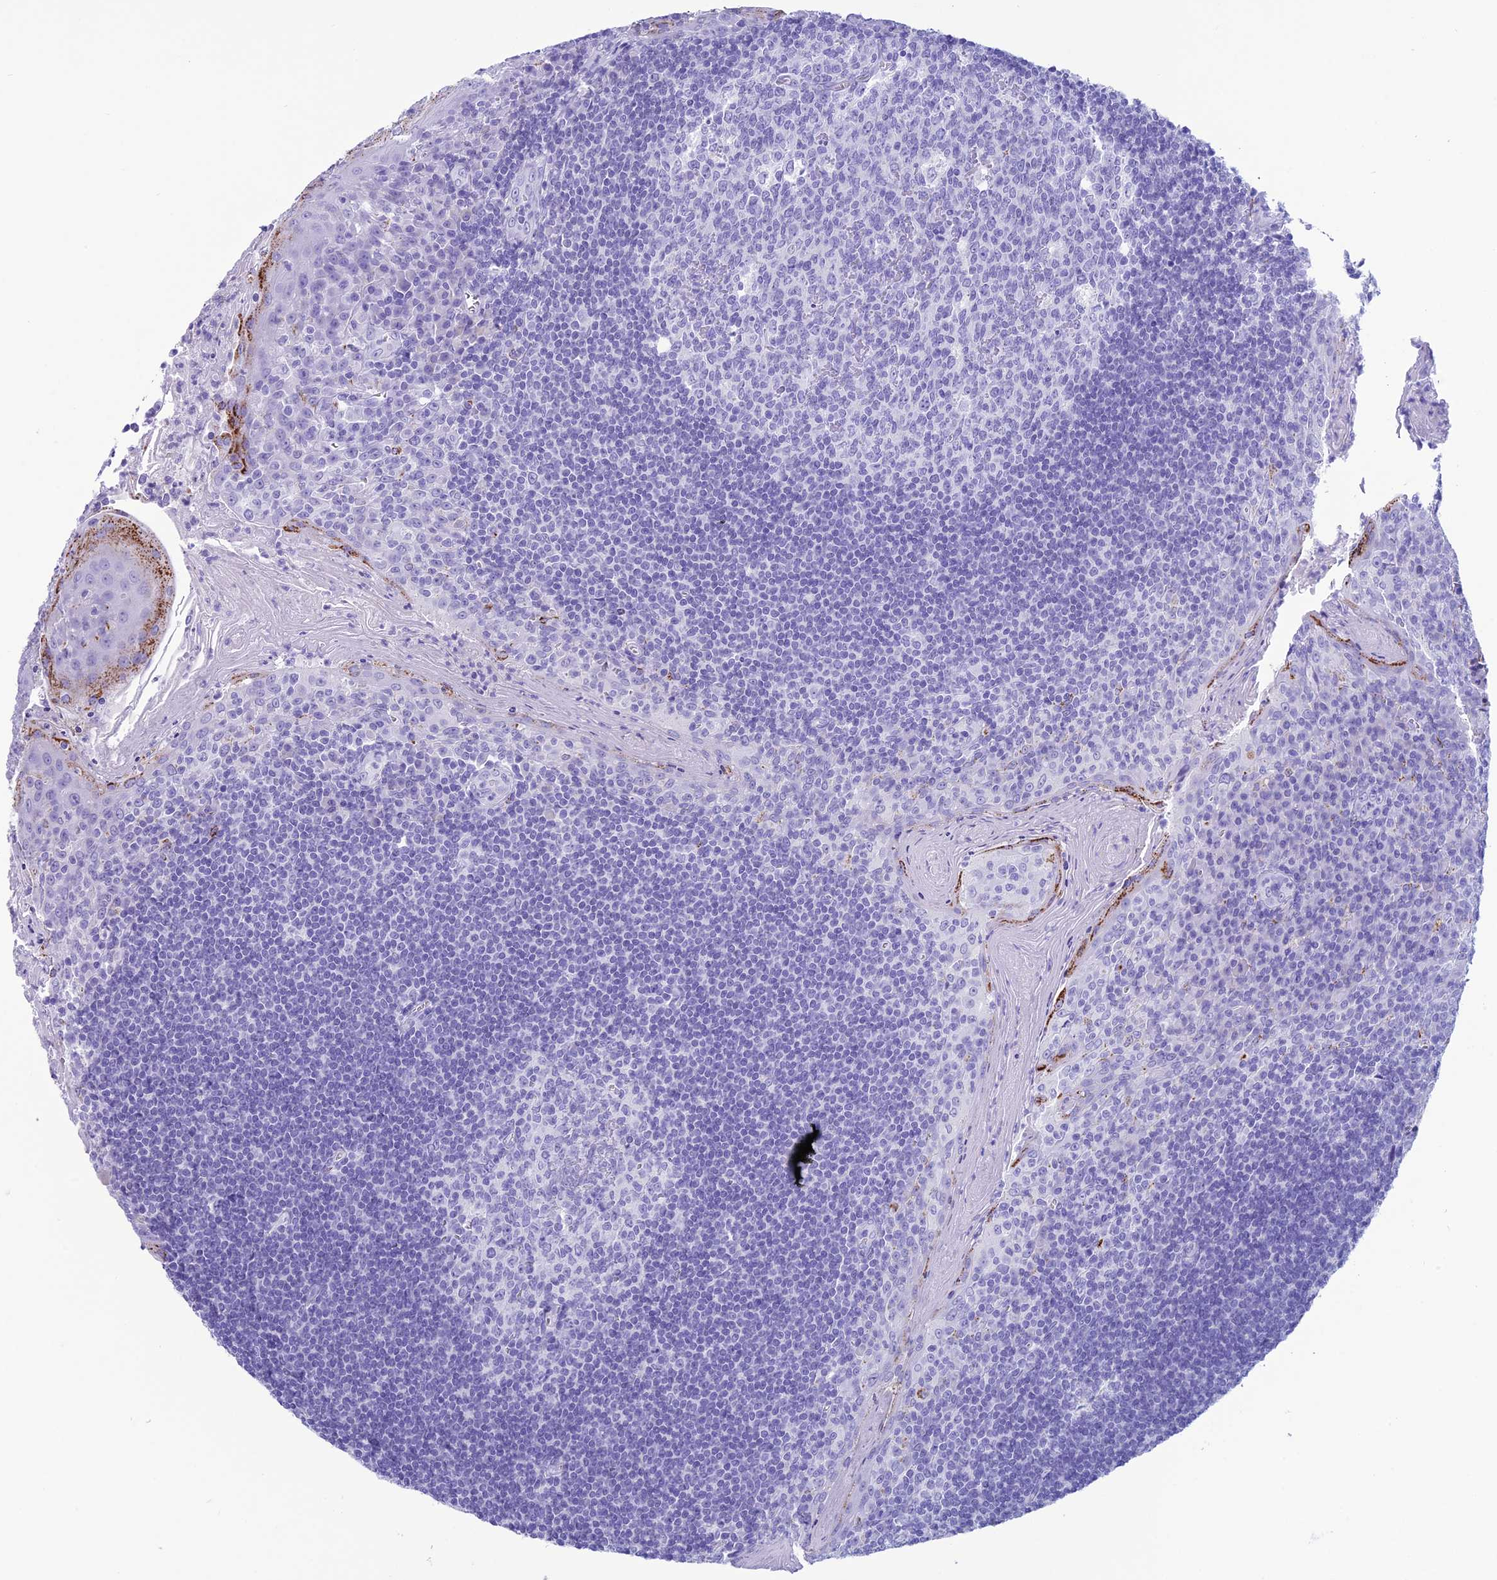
{"staining": {"intensity": "negative", "quantity": "none", "location": "none"}, "tissue": "tonsil", "cell_type": "Germinal center cells", "image_type": "normal", "snomed": [{"axis": "morphology", "description": "Normal tissue, NOS"}, {"axis": "topography", "description": "Tonsil"}], "caption": "Histopathology image shows no significant protein staining in germinal center cells of normal tonsil.", "gene": "TRAM1L1", "patient": {"sex": "male", "age": 27}}